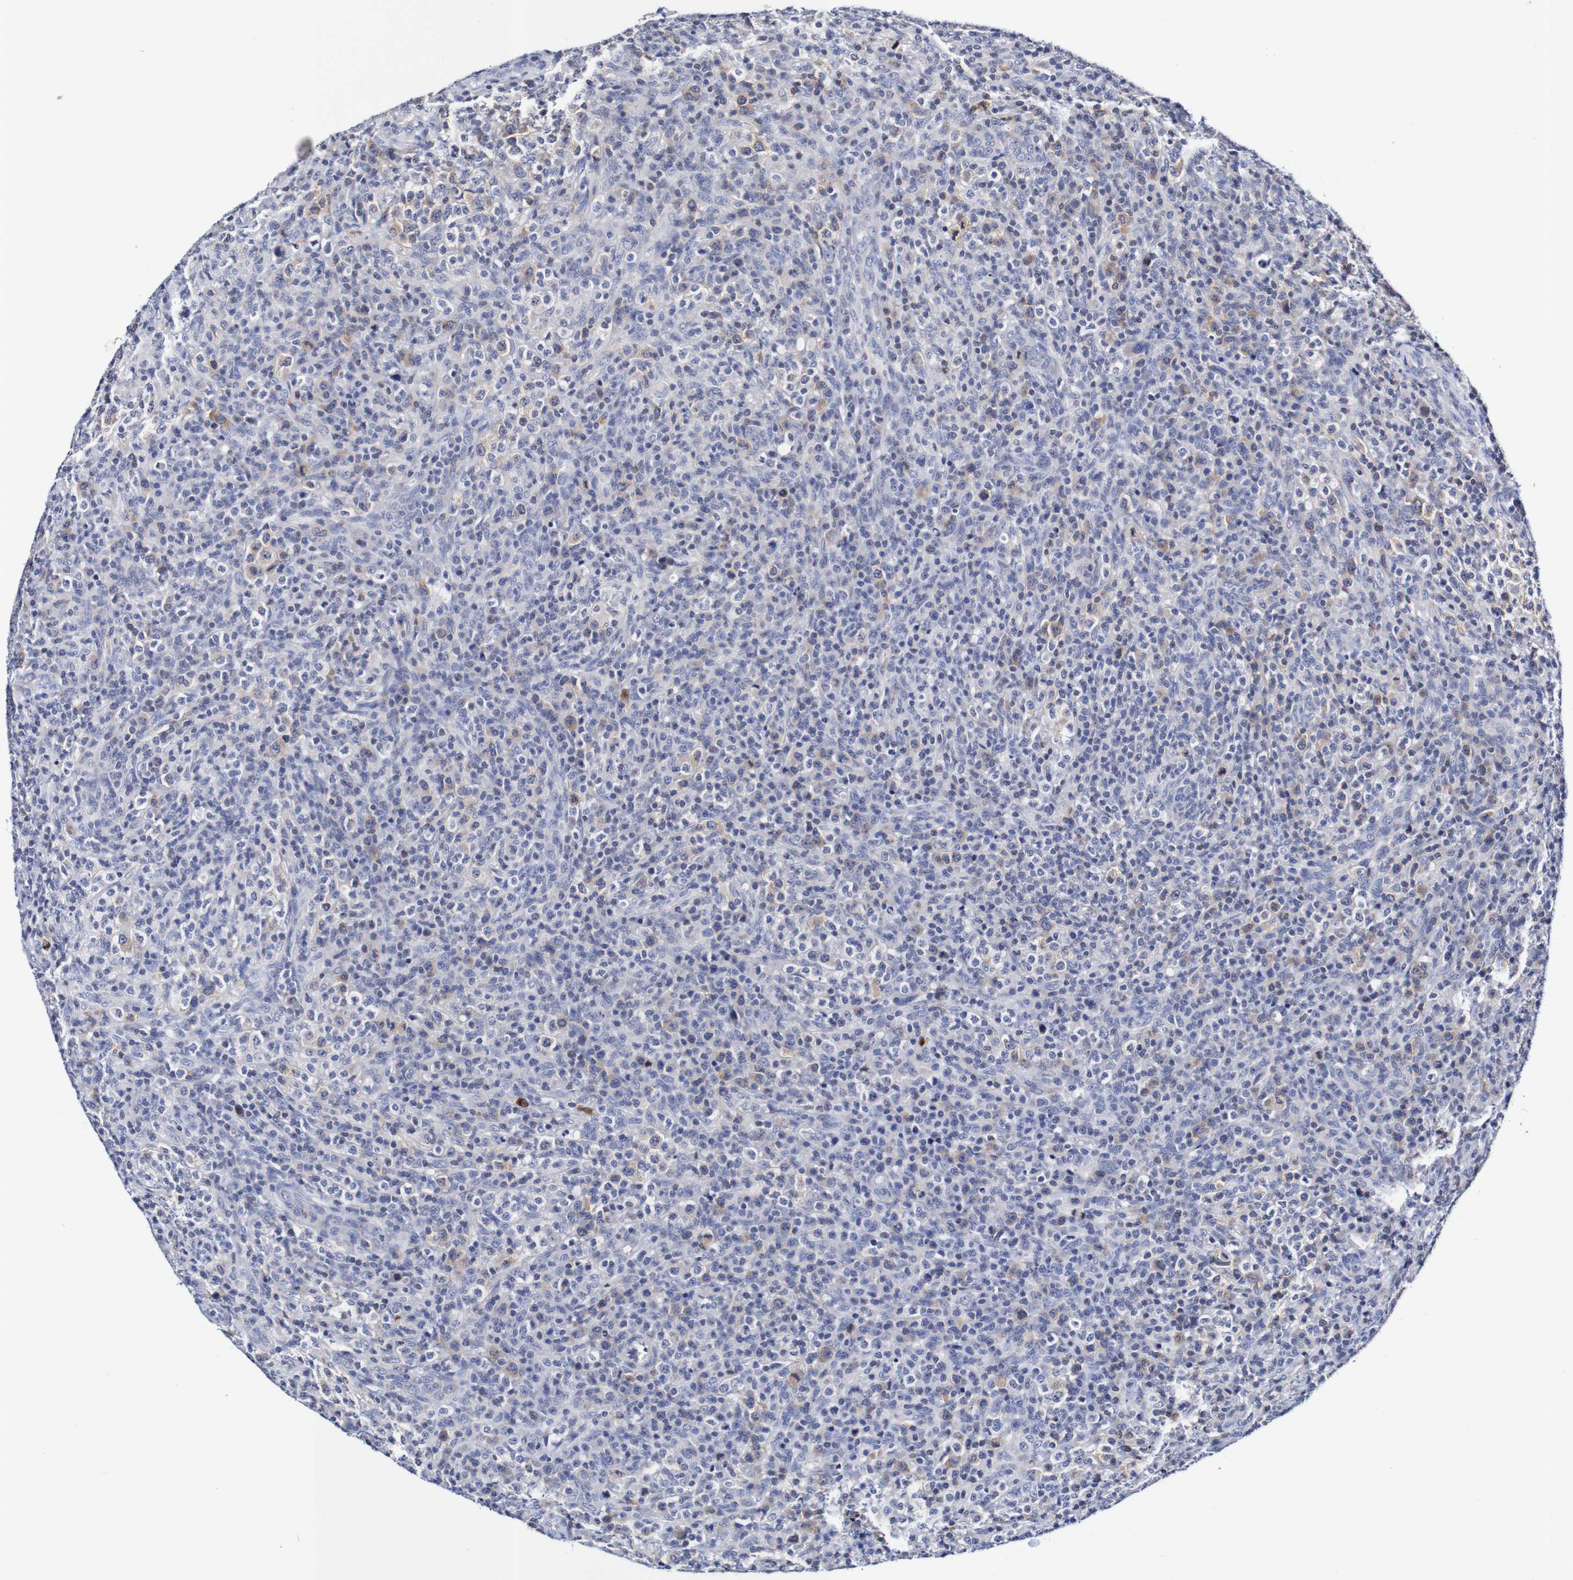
{"staining": {"intensity": "moderate", "quantity": "<25%", "location": "cytoplasmic/membranous"}, "tissue": "lymphoma", "cell_type": "Tumor cells", "image_type": "cancer", "snomed": [{"axis": "morphology", "description": "Malignant lymphoma, non-Hodgkin's type, High grade"}, {"axis": "topography", "description": "Lymph node"}], "caption": "Lymphoma stained with immunohistochemistry (IHC) exhibits moderate cytoplasmic/membranous expression in about <25% of tumor cells.", "gene": "ACVR1C", "patient": {"sex": "female", "age": 76}}